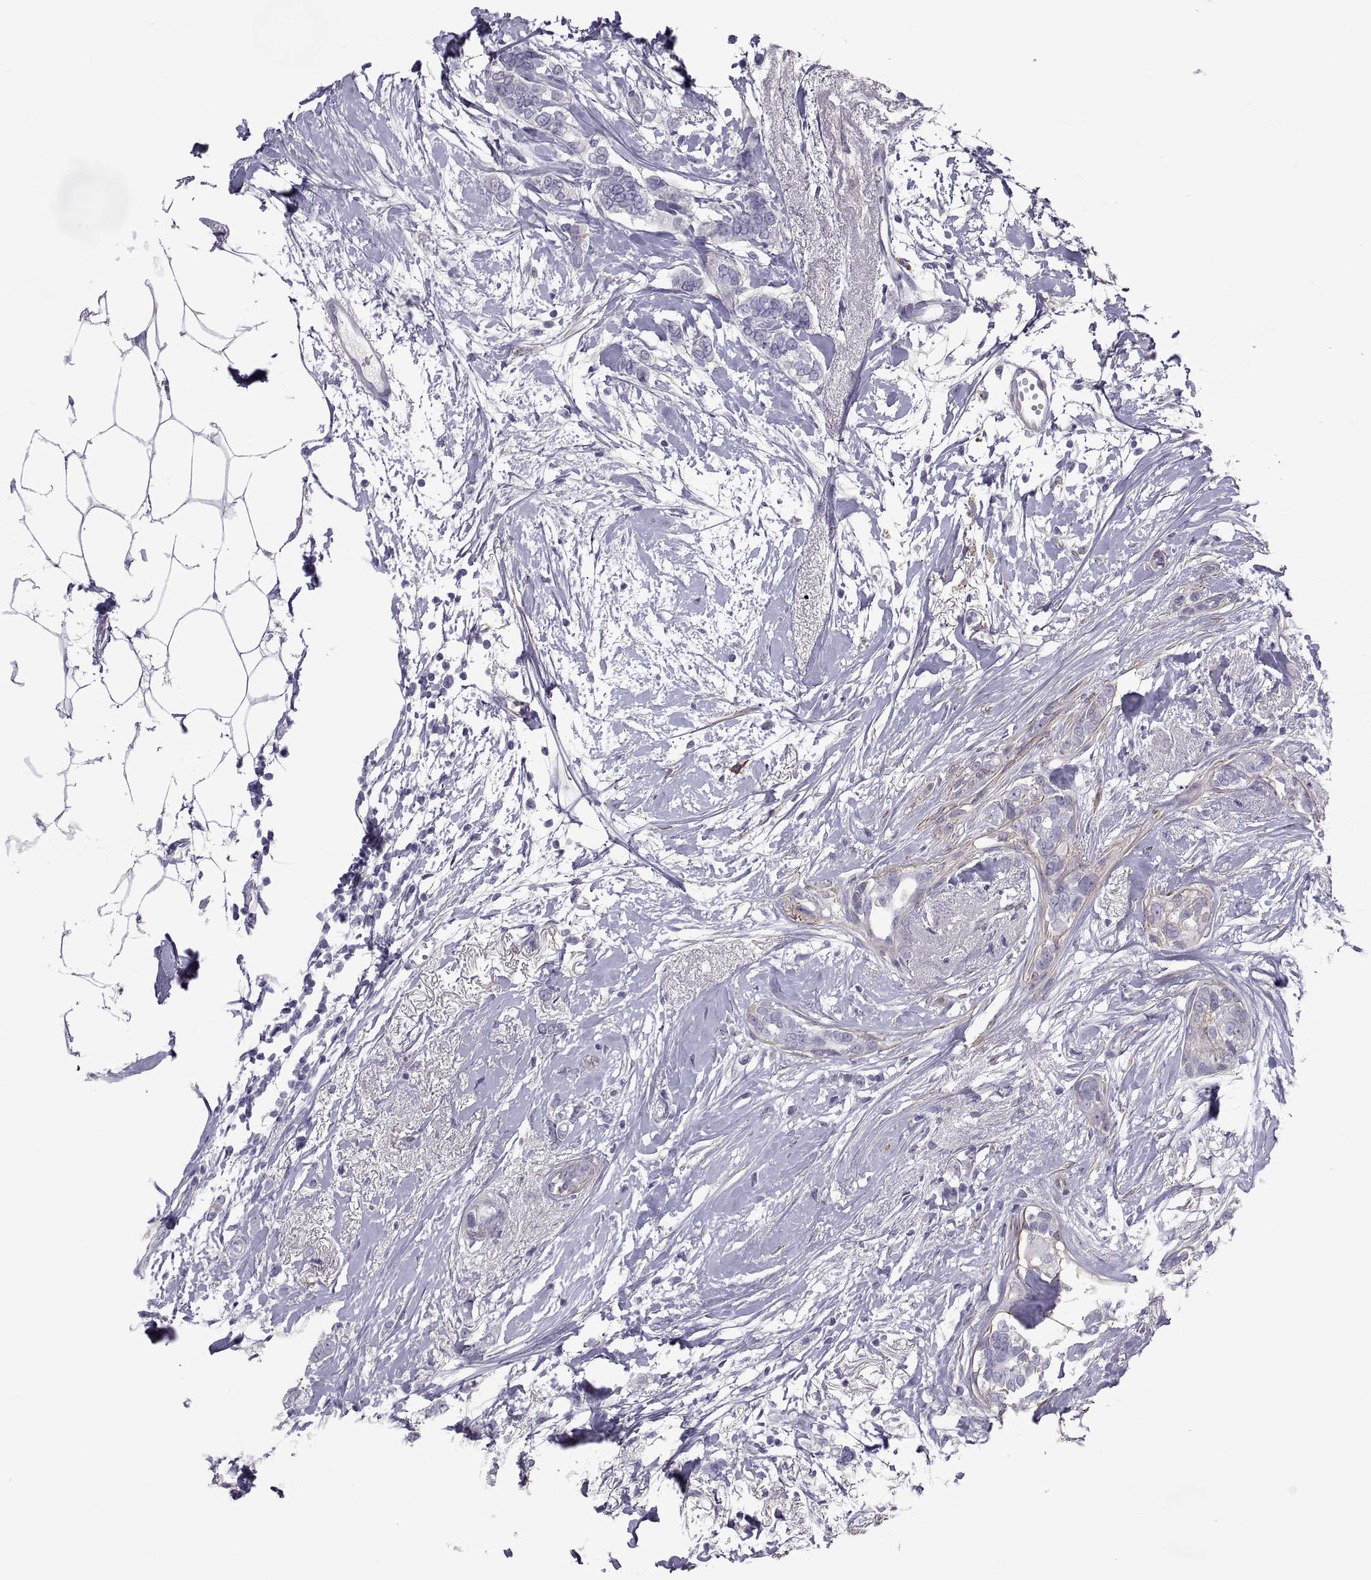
{"staining": {"intensity": "negative", "quantity": "none", "location": "none"}, "tissue": "breast cancer", "cell_type": "Tumor cells", "image_type": "cancer", "snomed": [{"axis": "morphology", "description": "Duct carcinoma"}, {"axis": "topography", "description": "Breast"}], "caption": "Tumor cells show no significant positivity in breast cancer (invasive ductal carcinoma).", "gene": "MAGEB1", "patient": {"sex": "female", "age": 40}}